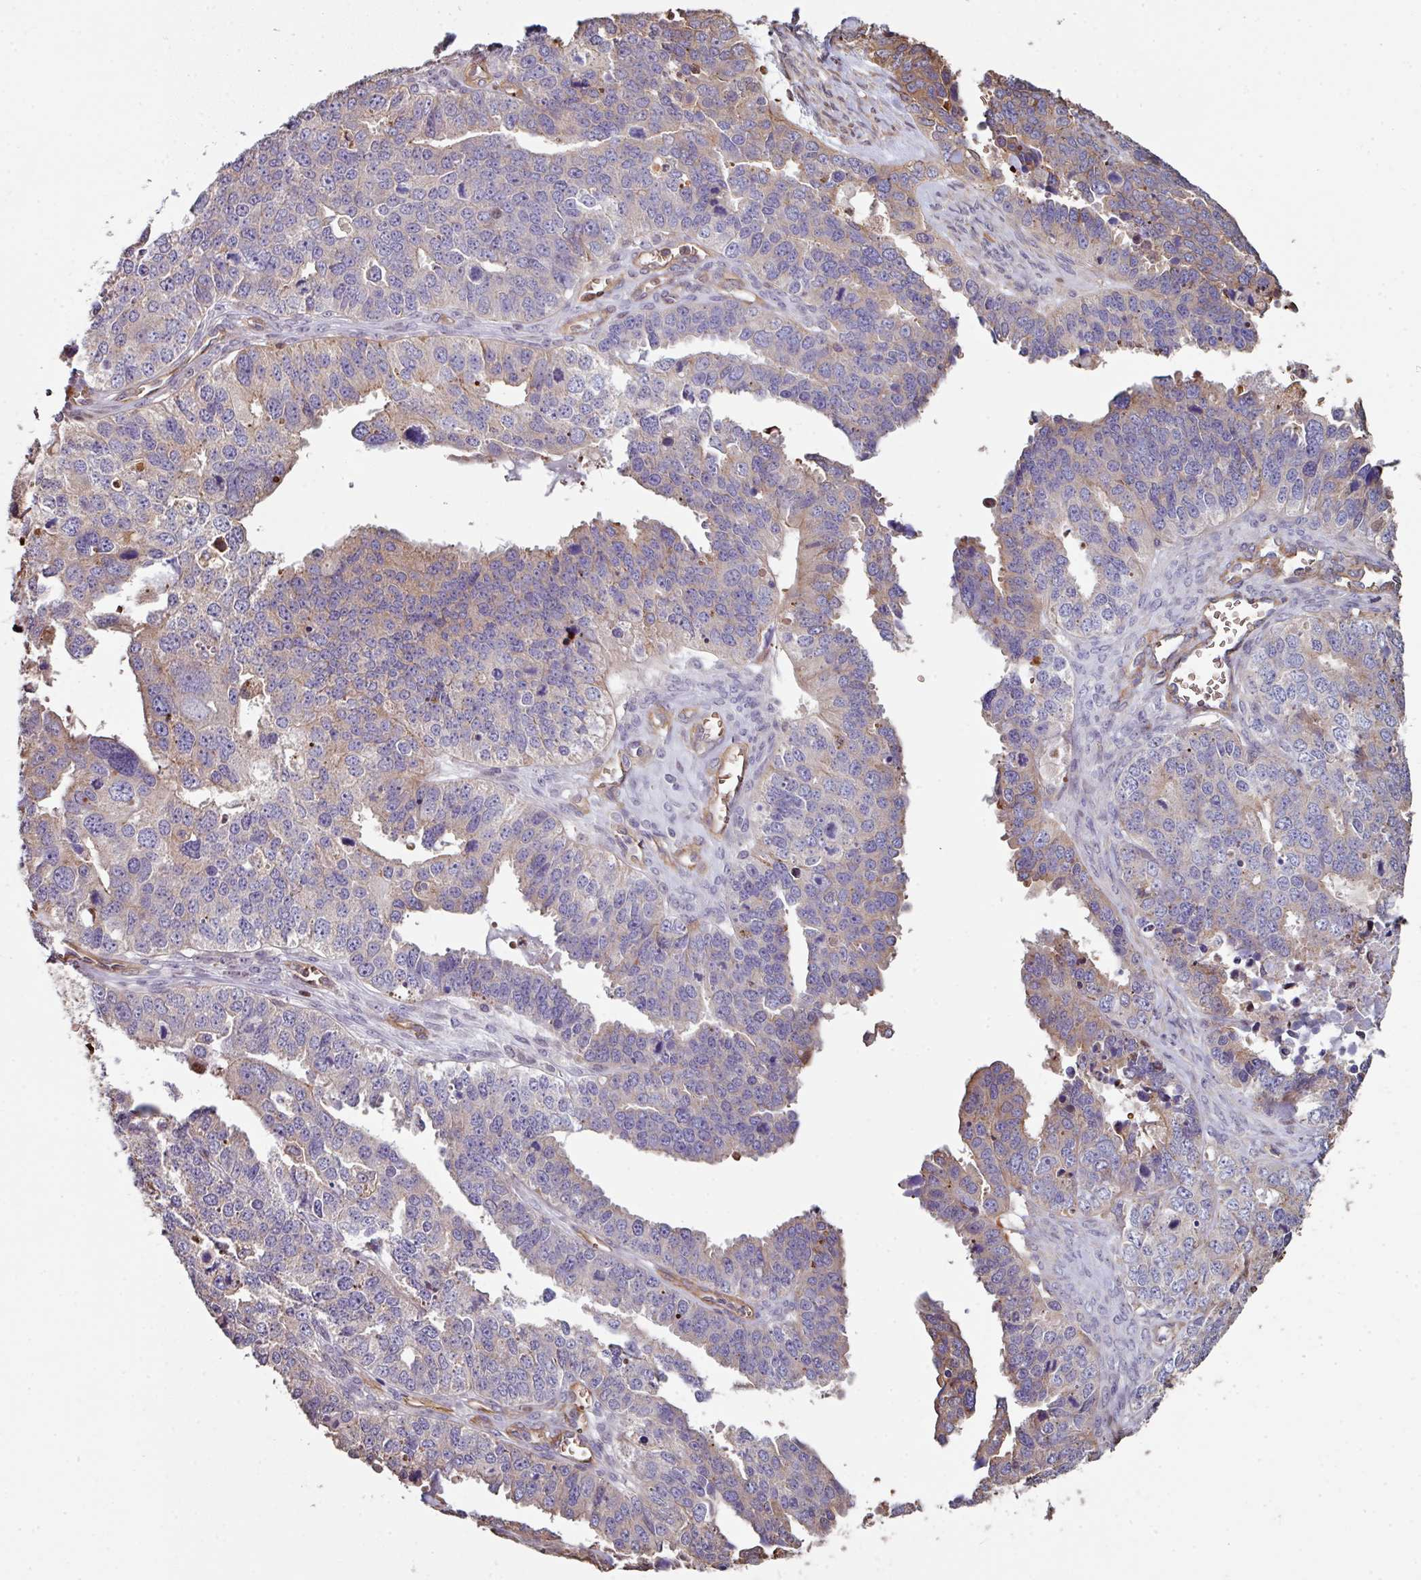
{"staining": {"intensity": "moderate", "quantity": "<25%", "location": "cytoplasmic/membranous"}, "tissue": "ovarian cancer", "cell_type": "Tumor cells", "image_type": "cancer", "snomed": [{"axis": "morphology", "description": "Cystadenocarcinoma, serous, NOS"}, {"axis": "topography", "description": "Ovary"}], "caption": "Human ovarian cancer stained with a protein marker exhibits moderate staining in tumor cells.", "gene": "ANO9", "patient": {"sex": "female", "age": 76}}